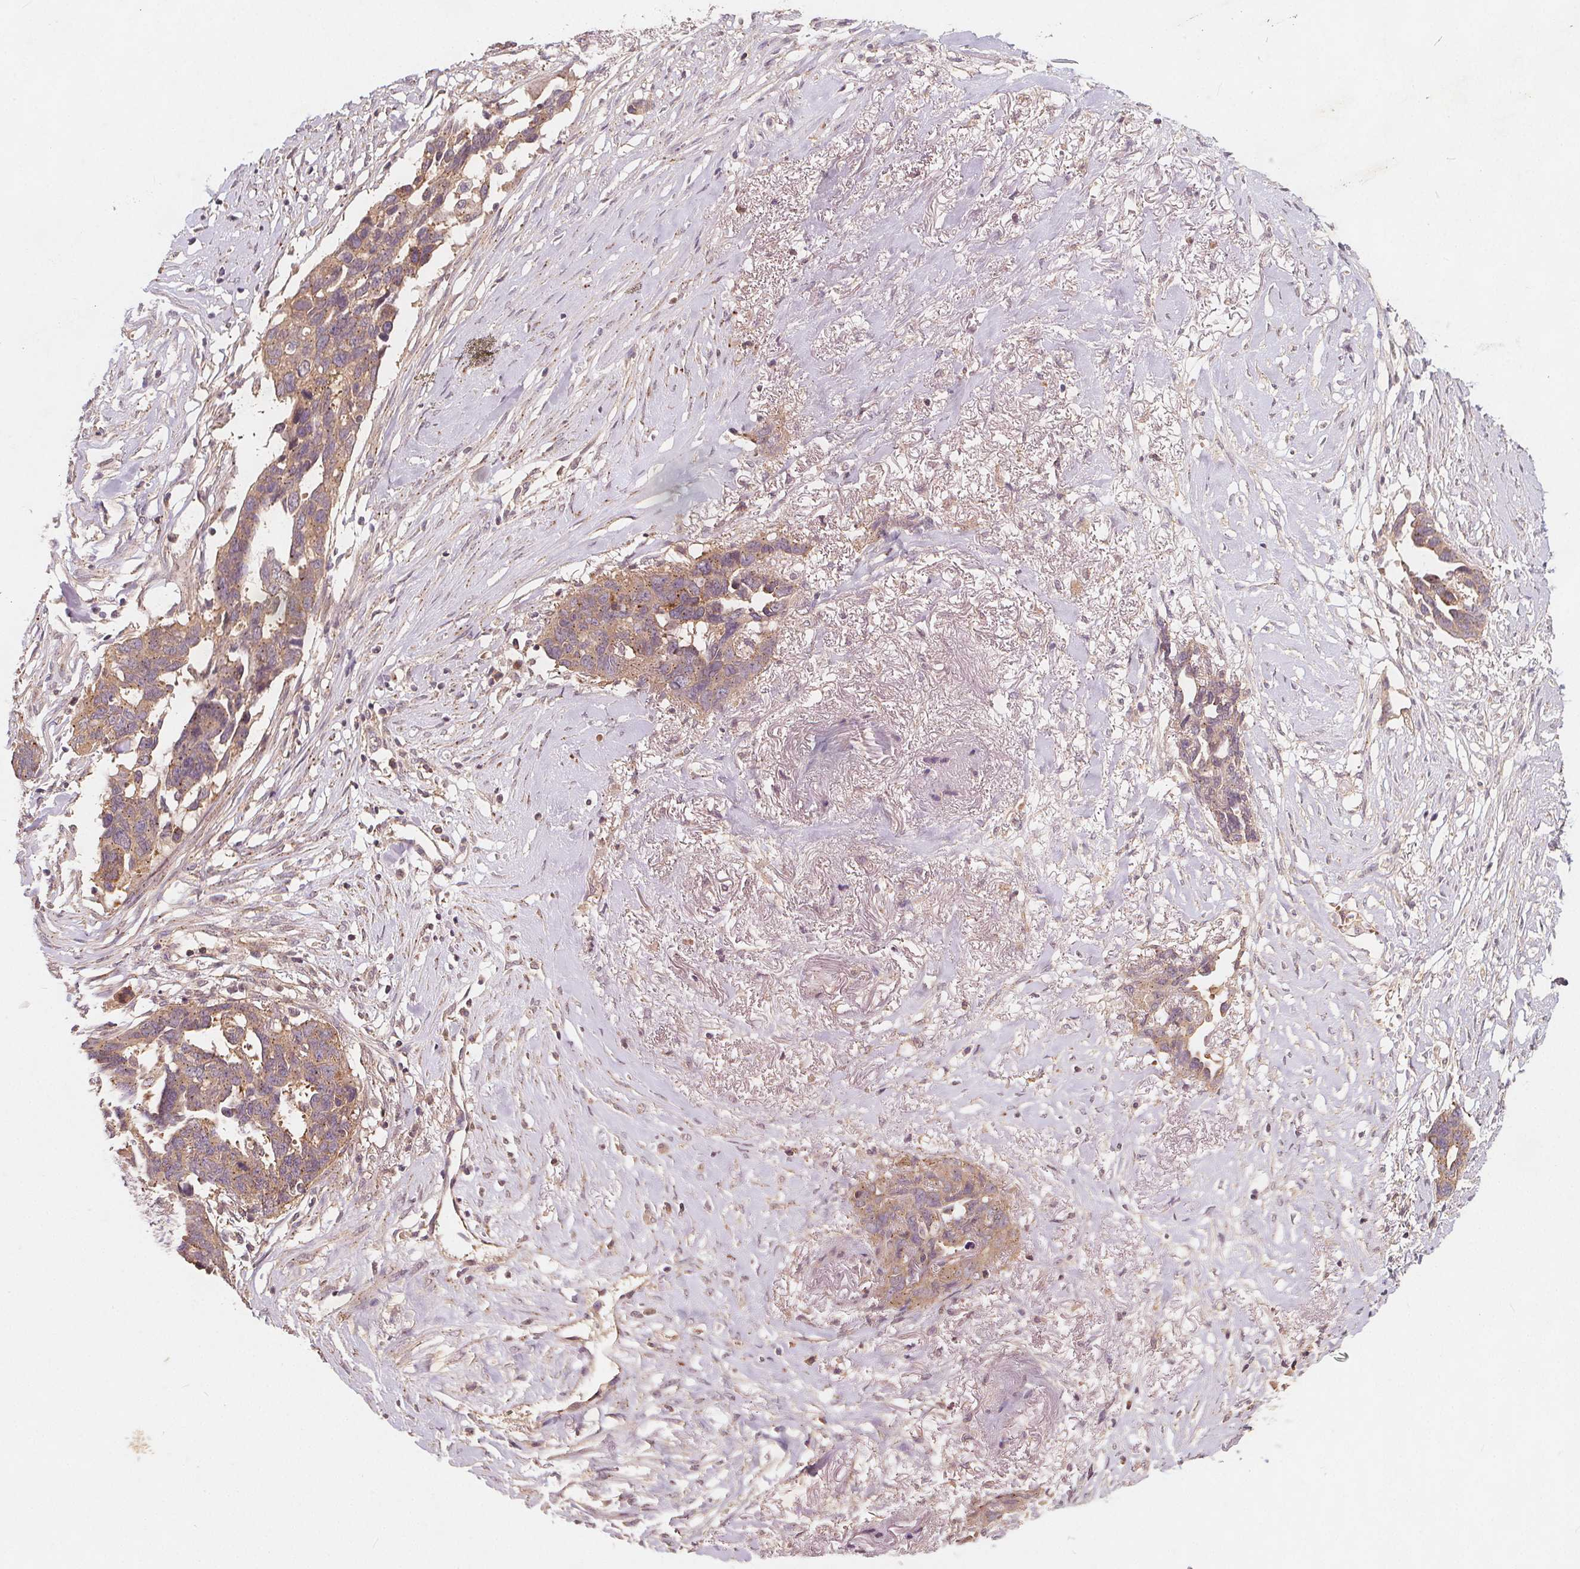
{"staining": {"intensity": "weak", "quantity": ">75%", "location": "cytoplasmic/membranous"}, "tissue": "ovarian cancer", "cell_type": "Tumor cells", "image_type": "cancer", "snomed": [{"axis": "morphology", "description": "Cystadenocarcinoma, serous, NOS"}, {"axis": "topography", "description": "Ovary"}], "caption": "This micrograph displays ovarian cancer (serous cystadenocarcinoma) stained with immunohistochemistry to label a protein in brown. The cytoplasmic/membranous of tumor cells show weak positivity for the protein. Nuclei are counter-stained blue.", "gene": "CSNK1G2", "patient": {"sex": "female", "age": 69}}